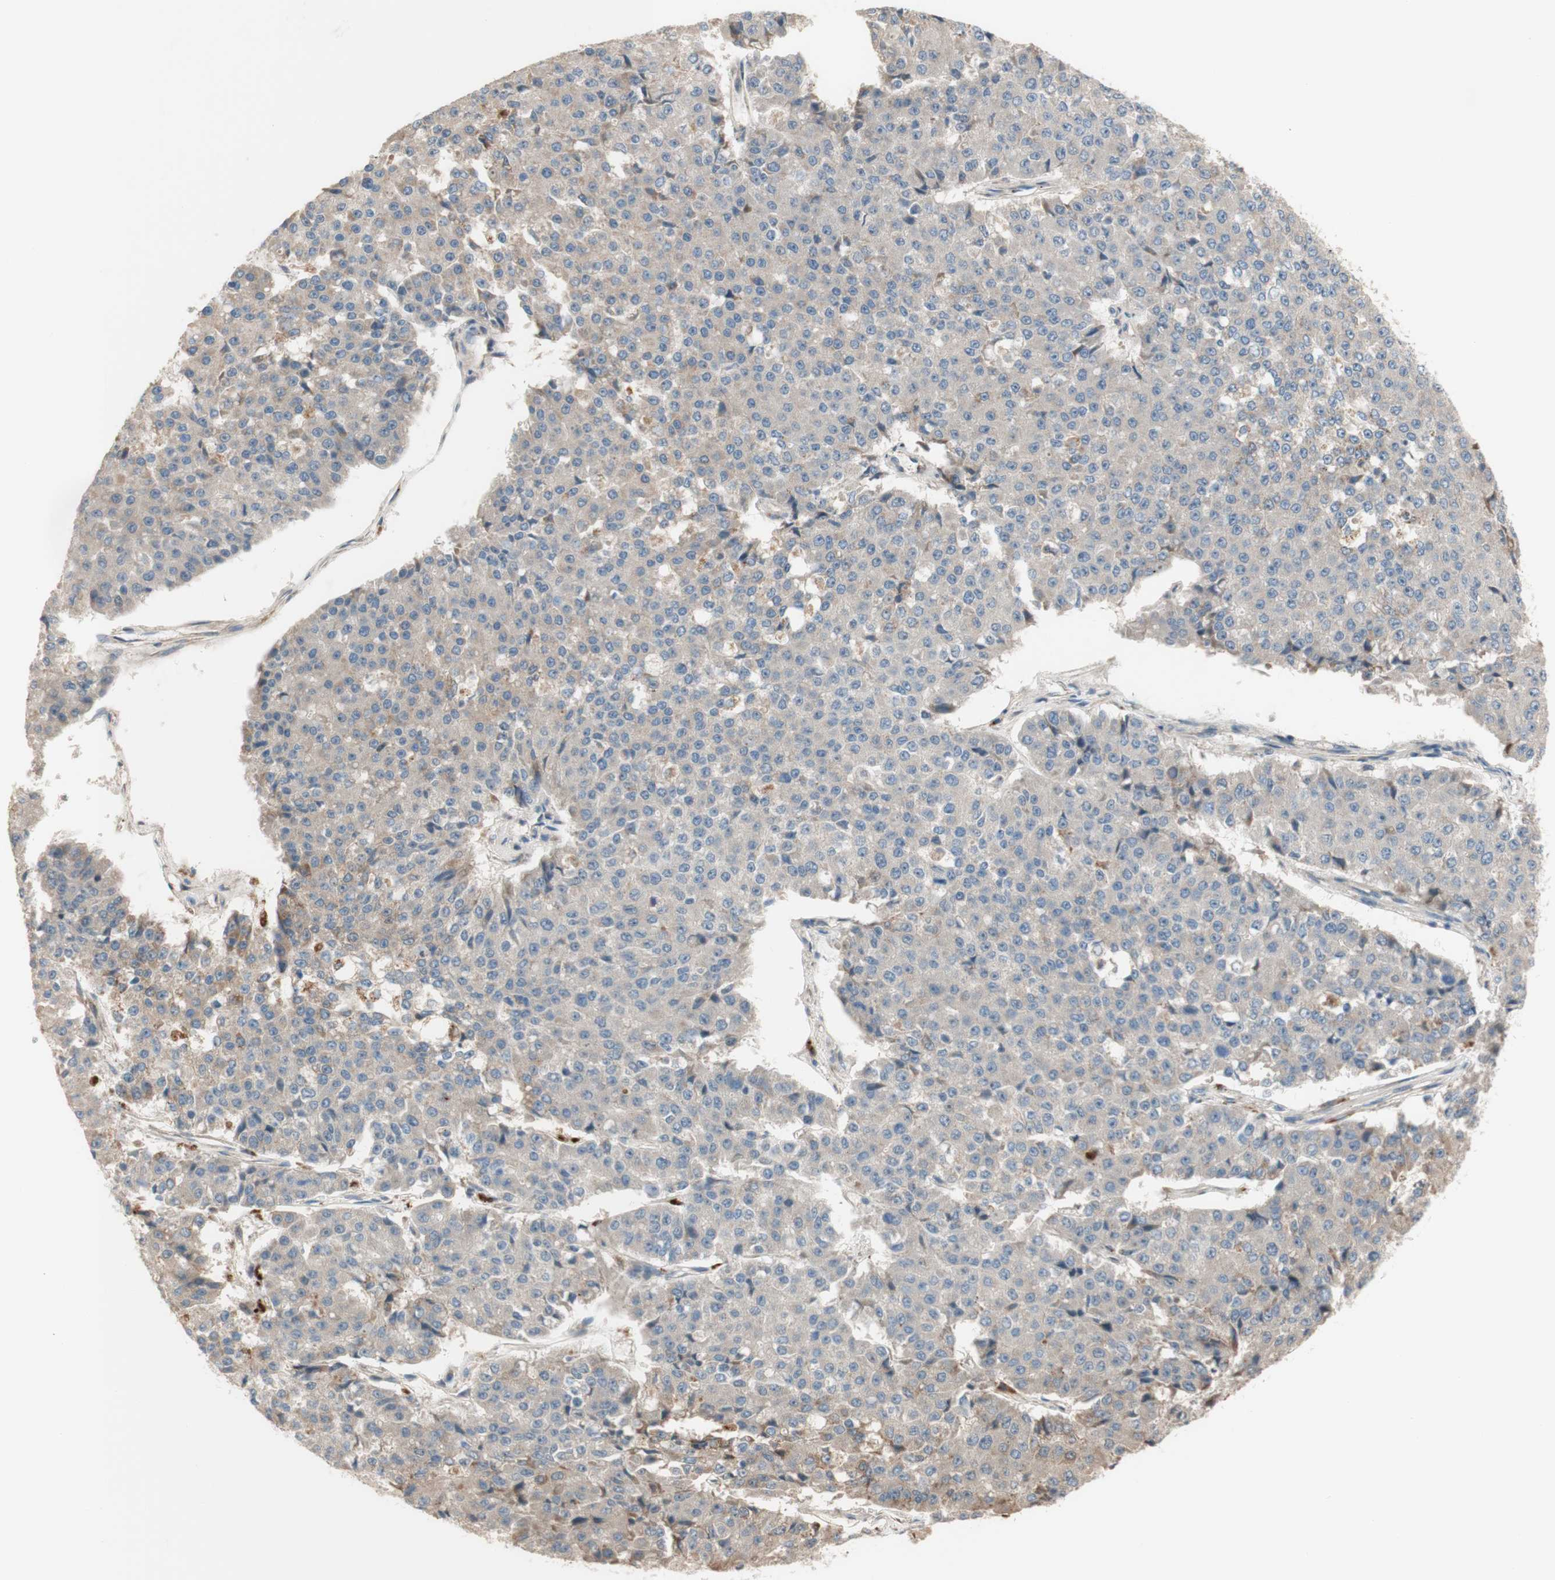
{"staining": {"intensity": "weak", "quantity": ">75%", "location": "cytoplasmic/membranous"}, "tissue": "pancreatic cancer", "cell_type": "Tumor cells", "image_type": "cancer", "snomed": [{"axis": "morphology", "description": "Adenocarcinoma, NOS"}, {"axis": "topography", "description": "Pancreas"}], "caption": "Protein expression analysis of human pancreatic adenocarcinoma reveals weak cytoplasmic/membranous expression in about >75% of tumor cells.", "gene": "PTPN21", "patient": {"sex": "male", "age": 50}}